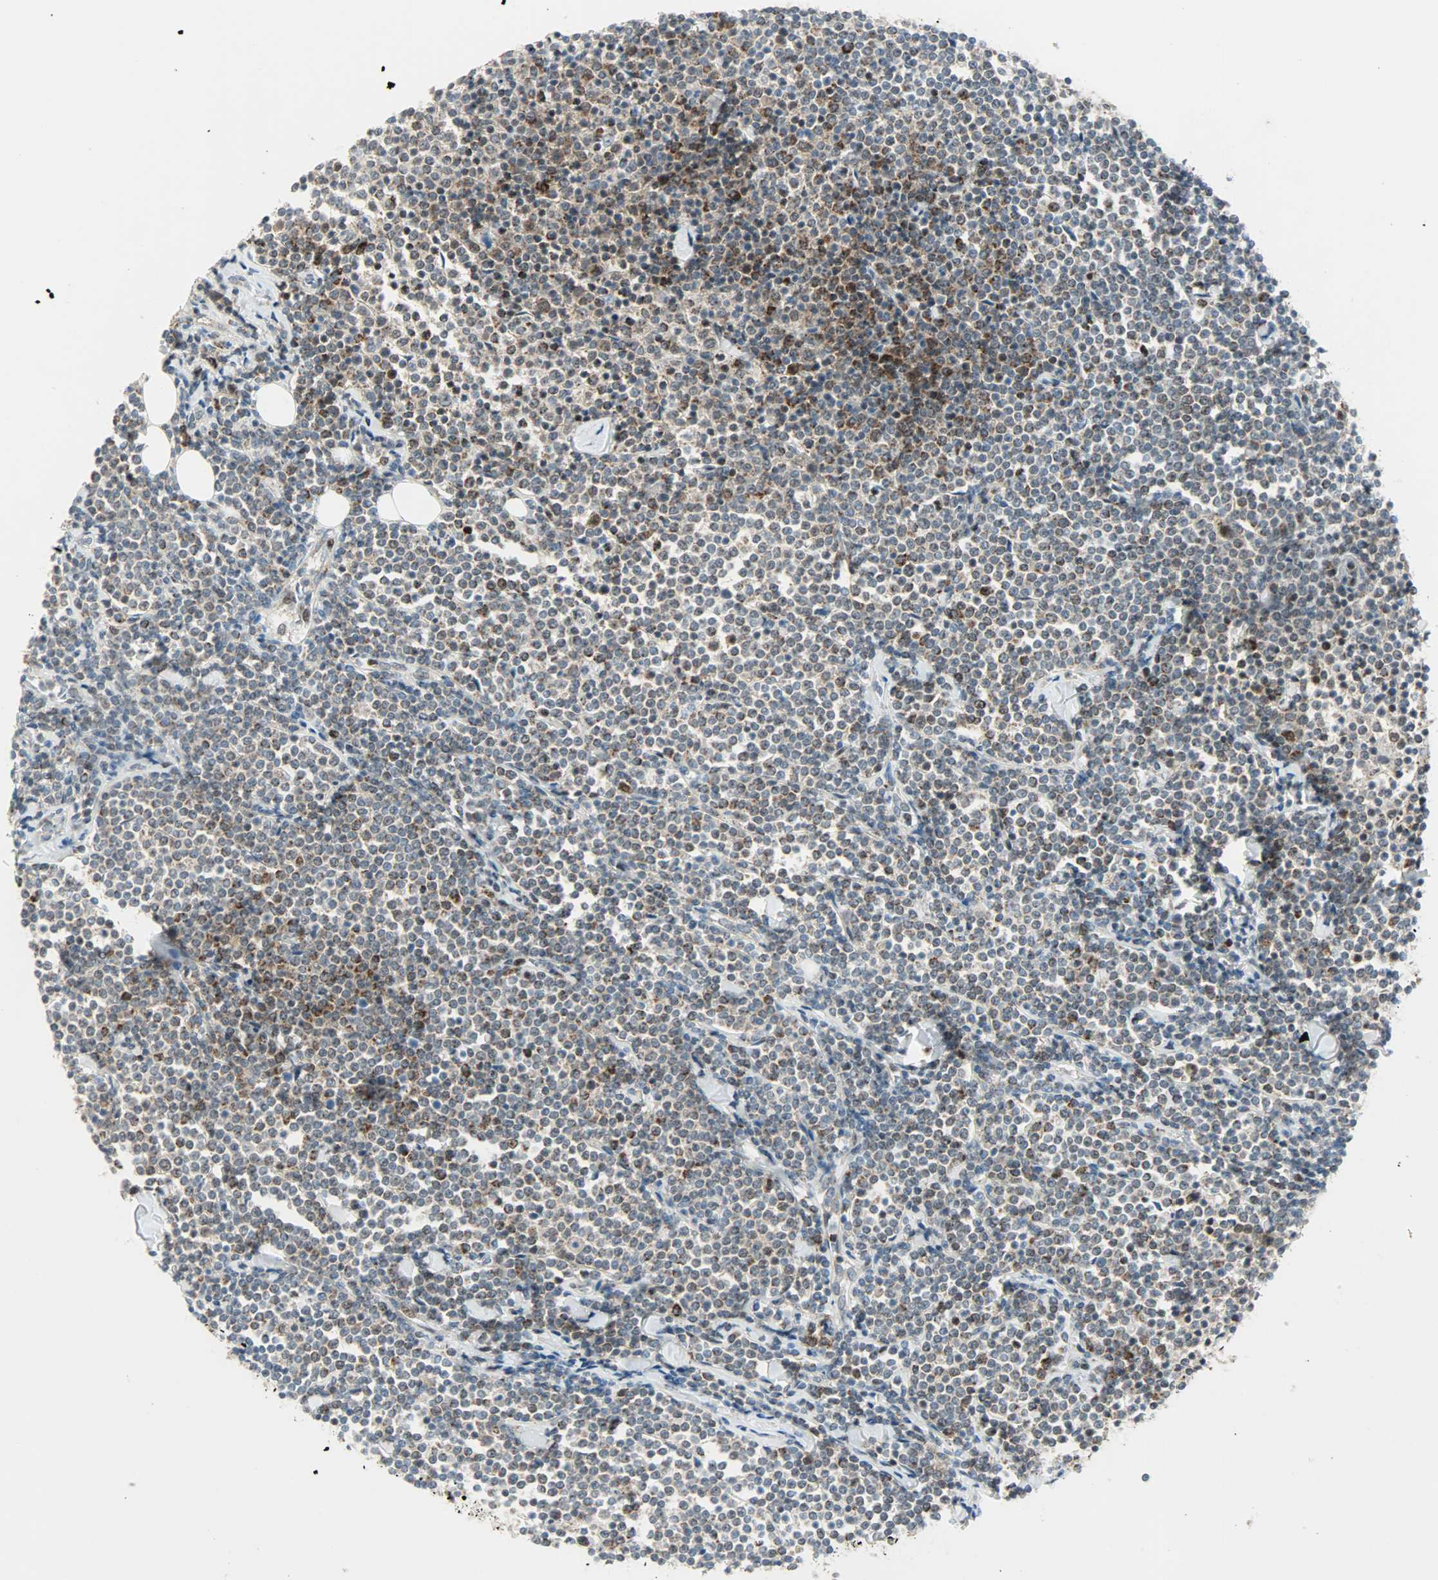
{"staining": {"intensity": "moderate", "quantity": "25%-75%", "location": "cytoplasmic/membranous"}, "tissue": "lymphoma", "cell_type": "Tumor cells", "image_type": "cancer", "snomed": [{"axis": "morphology", "description": "Malignant lymphoma, non-Hodgkin's type, Low grade"}, {"axis": "topography", "description": "Soft tissue"}], "caption": "This is a histology image of IHC staining of low-grade malignant lymphoma, non-Hodgkin's type, which shows moderate expression in the cytoplasmic/membranous of tumor cells.", "gene": "IL15", "patient": {"sex": "male", "age": 92}}